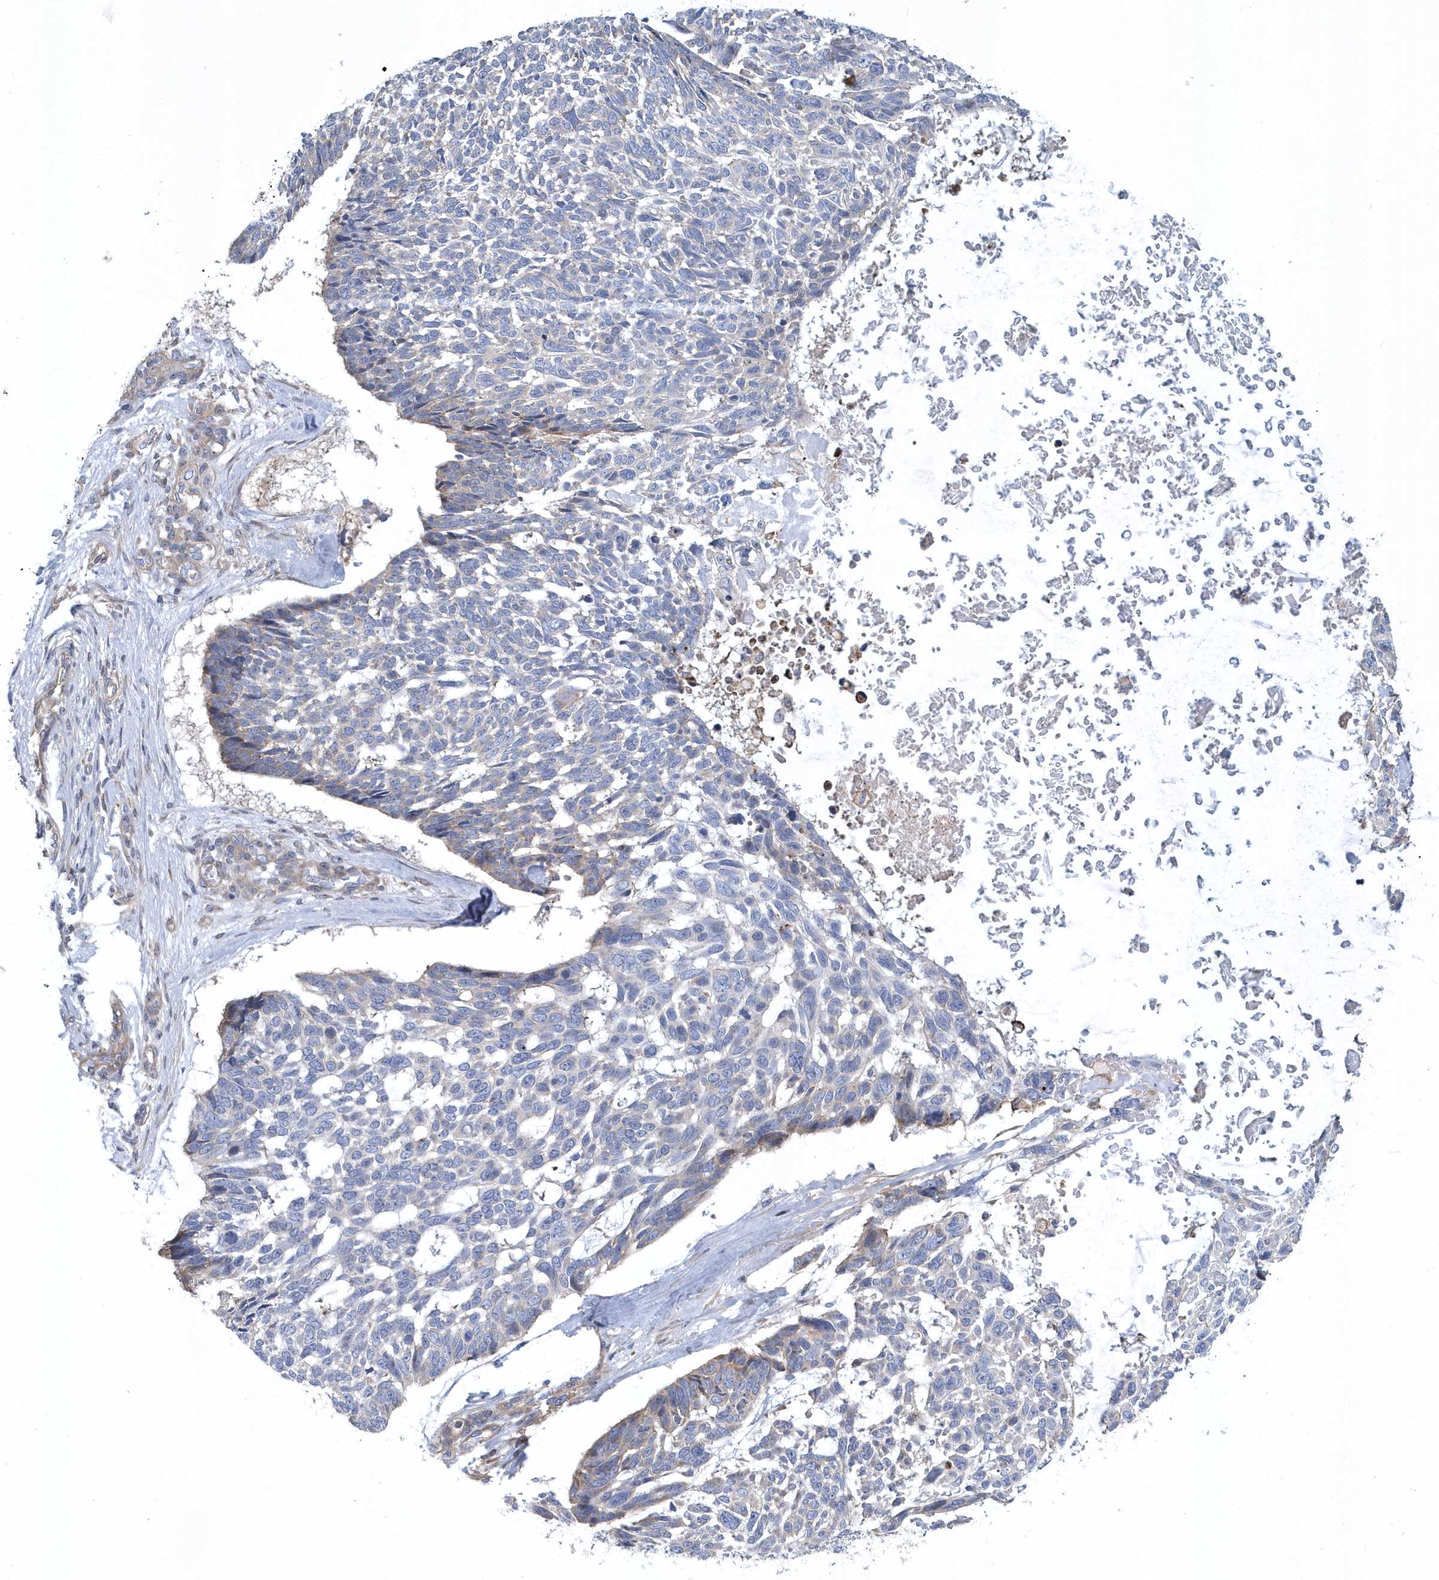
{"staining": {"intensity": "weak", "quantity": "<25%", "location": "cytoplasmic/membranous"}, "tissue": "skin cancer", "cell_type": "Tumor cells", "image_type": "cancer", "snomed": [{"axis": "morphology", "description": "Basal cell carcinoma"}, {"axis": "topography", "description": "Skin"}], "caption": "Tumor cells show no significant protein expression in skin cancer (basal cell carcinoma). (DAB immunohistochemistry (IHC), high magnification).", "gene": "ARAP2", "patient": {"sex": "male", "age": 88}}